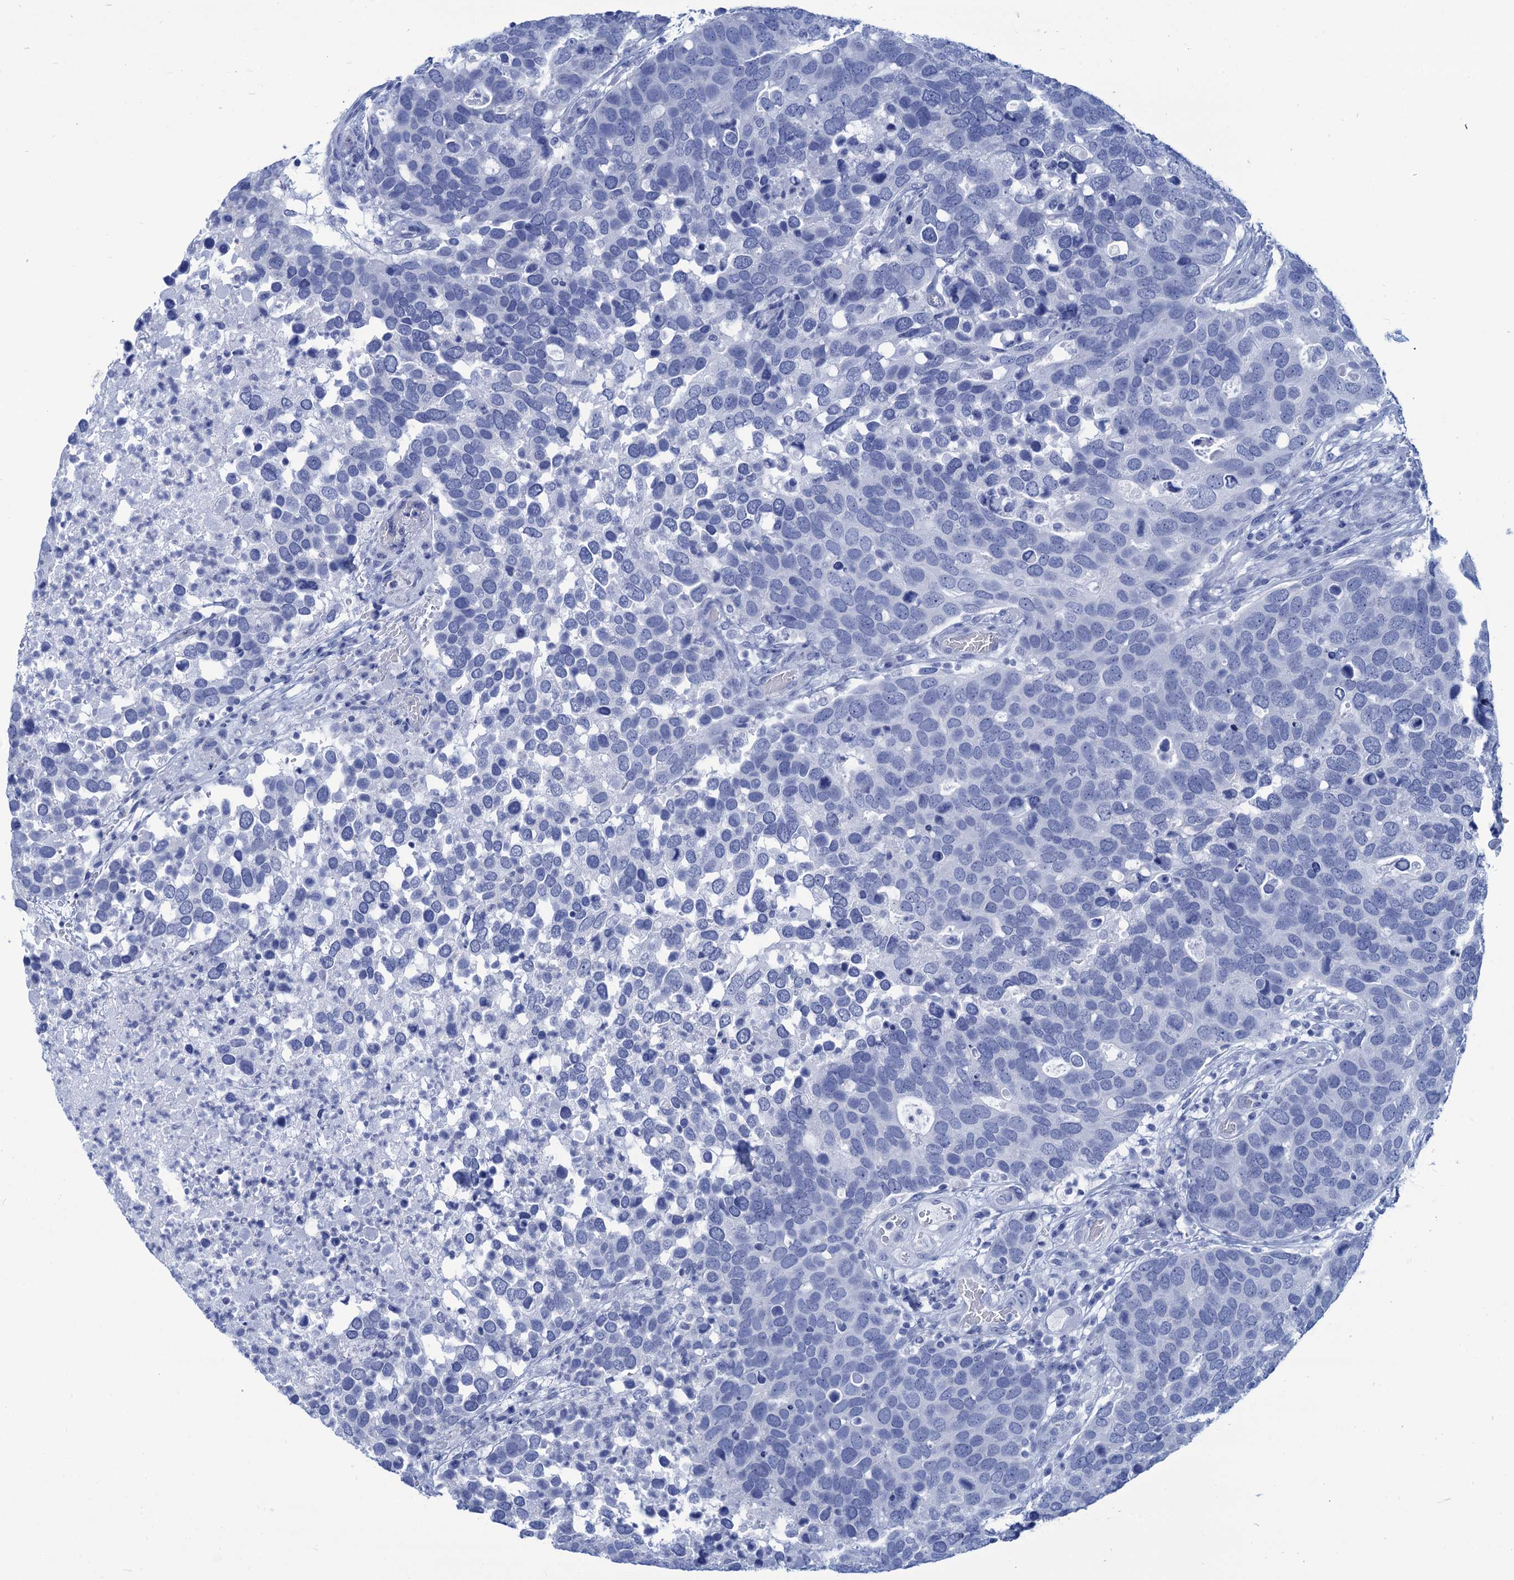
{"staining": {"intensity": "negative", "quantity": "none", "location": "none"}, "tissue": "breast cancer", "cell_type": "Tumor cells", "image_type": "cancer", "snomed": [{"axis": "morphology", "description": "Duct carcinoma"}, {"axis": "topography", "description": "Breast"}], "caption": "The photomicrograph shows no significant positivity in tumor cells of breast cancer.", "gene": "CABYR", "patient": {"sex": "female", "age": 83}}